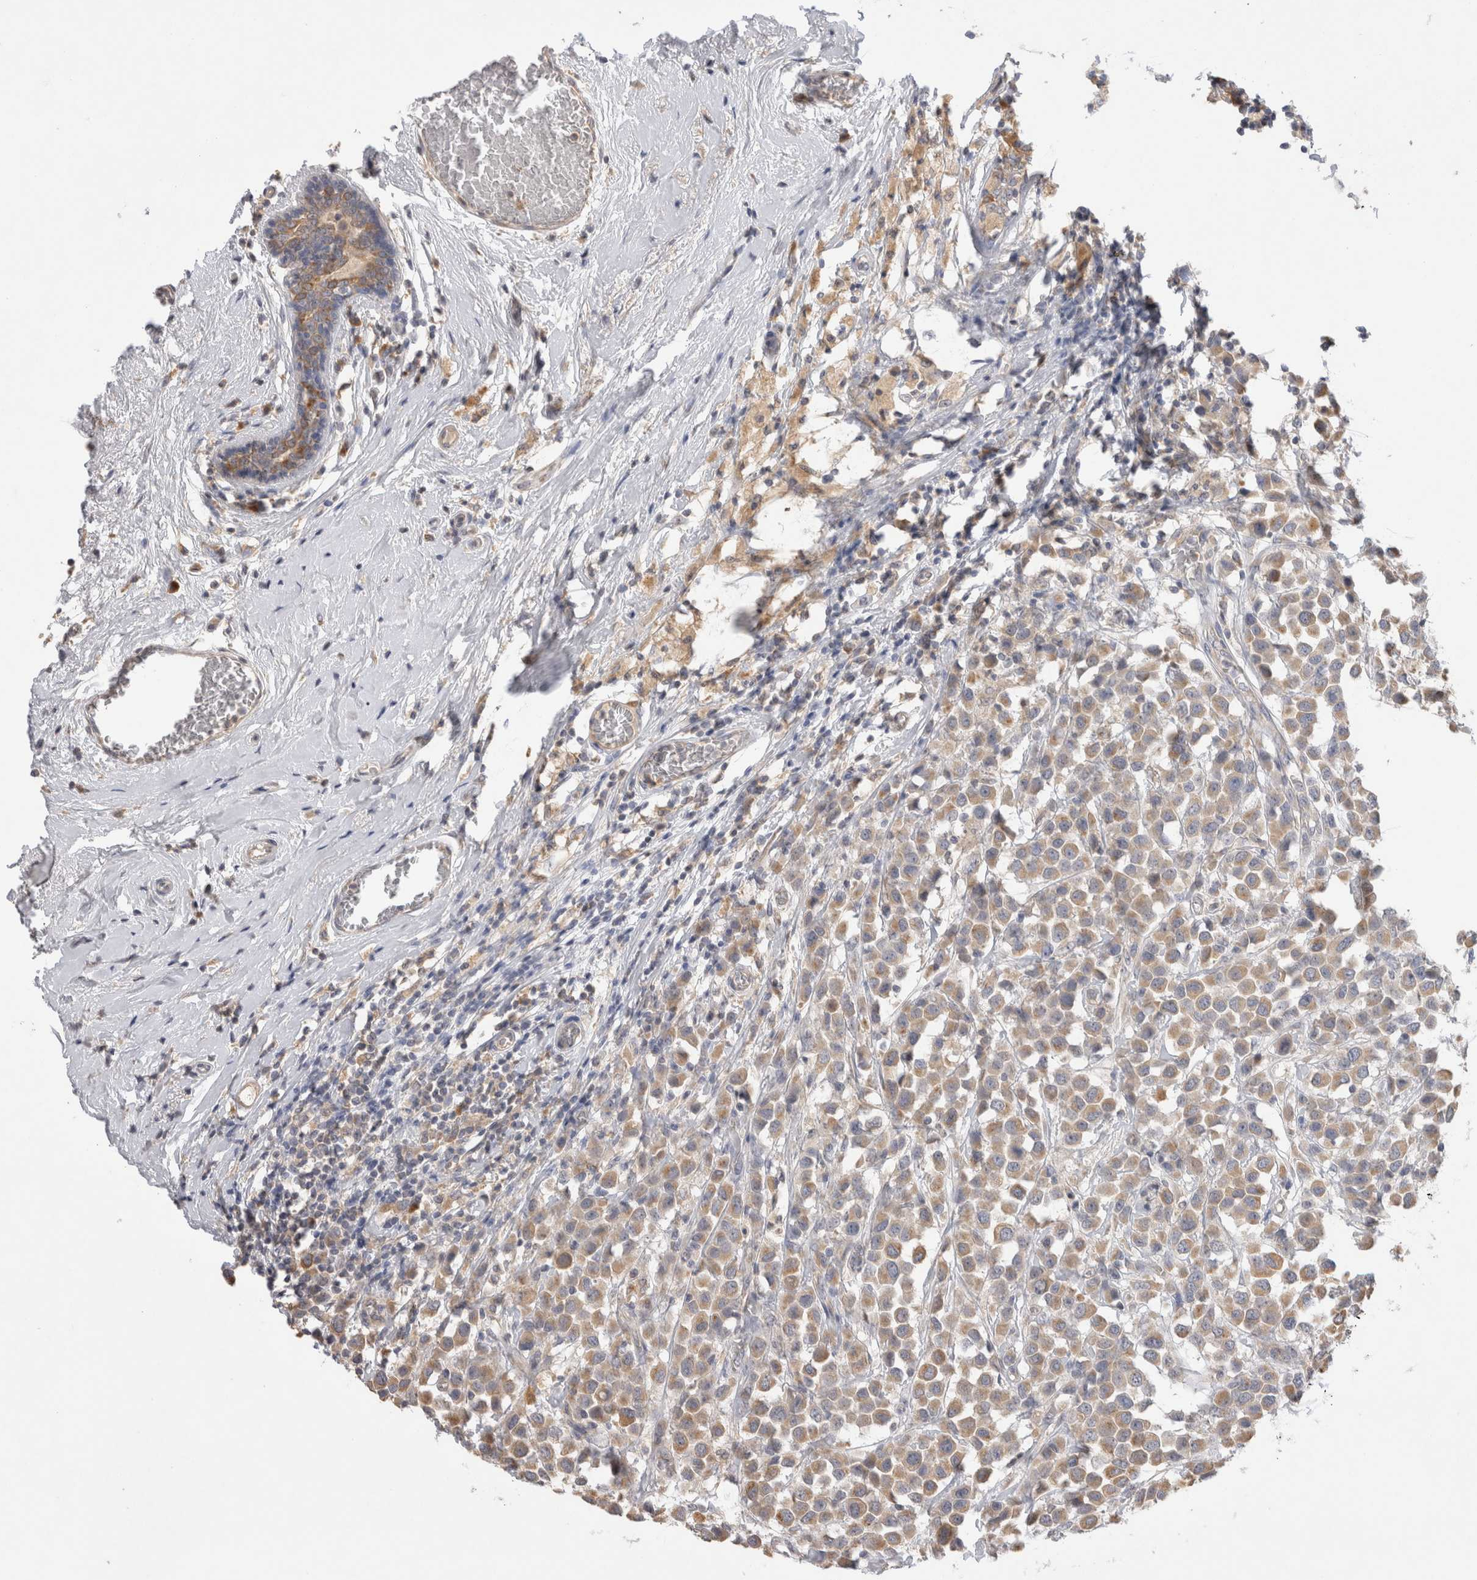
{"staining": {"intensity": "weak", "quantity": ">75%", "location": "cytoplasmic/membranous"}, "tissue": "breast cancer", "cell_type": "Tumor cells", "image_type": "cancer", "snomed": [{"axis": "morphology", "description": "Duct carcinoma"}, {"axis": "topography", "description": "Breast"}], "caption": "Invasive ductal carcinoma (breast) tissue shows weak cytoplasmic/membranous positivity in about >75% of tumor cells, visualized by immunohistochemistry. (DAB (3,3'-diaminobenzidine) IHC with brightfield microscopy, high magnification).", "gene": "GAS1", "patient": {"sex": "female", "age": 61}}